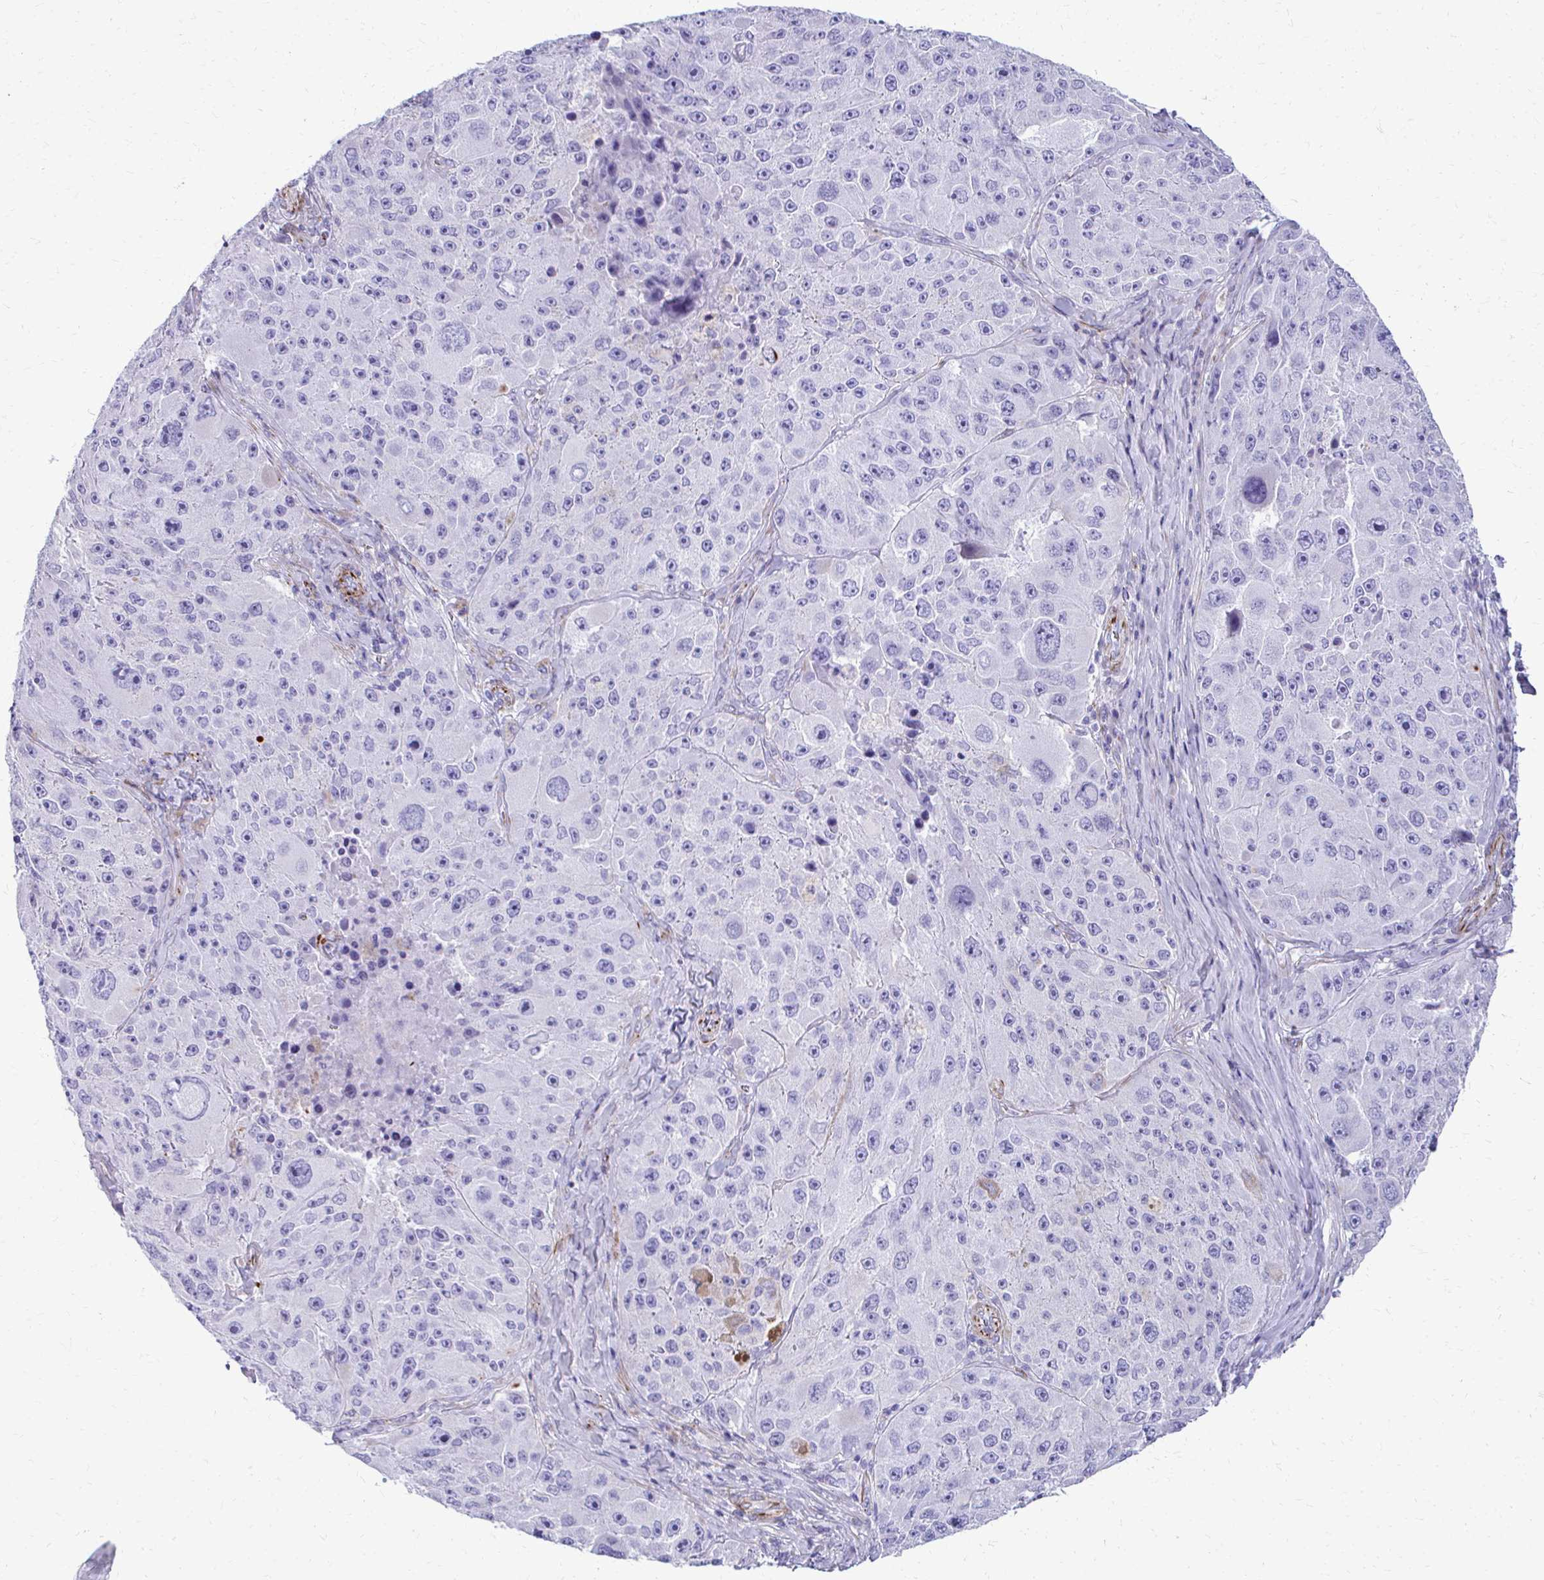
{"staining": {"intensity": "negative", "quantity": "none", "location": "none"}, "tissue": "melanoma", "cell_type": "Tumor cells", "image_type": "cancer", "snomed": [{"axis": "morphology", "description": "Malignant melanoma, Metastatic site"}, {"axis": "topography", "description": "Lymph node"}], "caption": "Immunohistochemistry of malignant melanoma (metastatic site) displays no staining in tumor cells.", "gene": "TRIM6", "patient": {"sex": "male", "age": 62}}